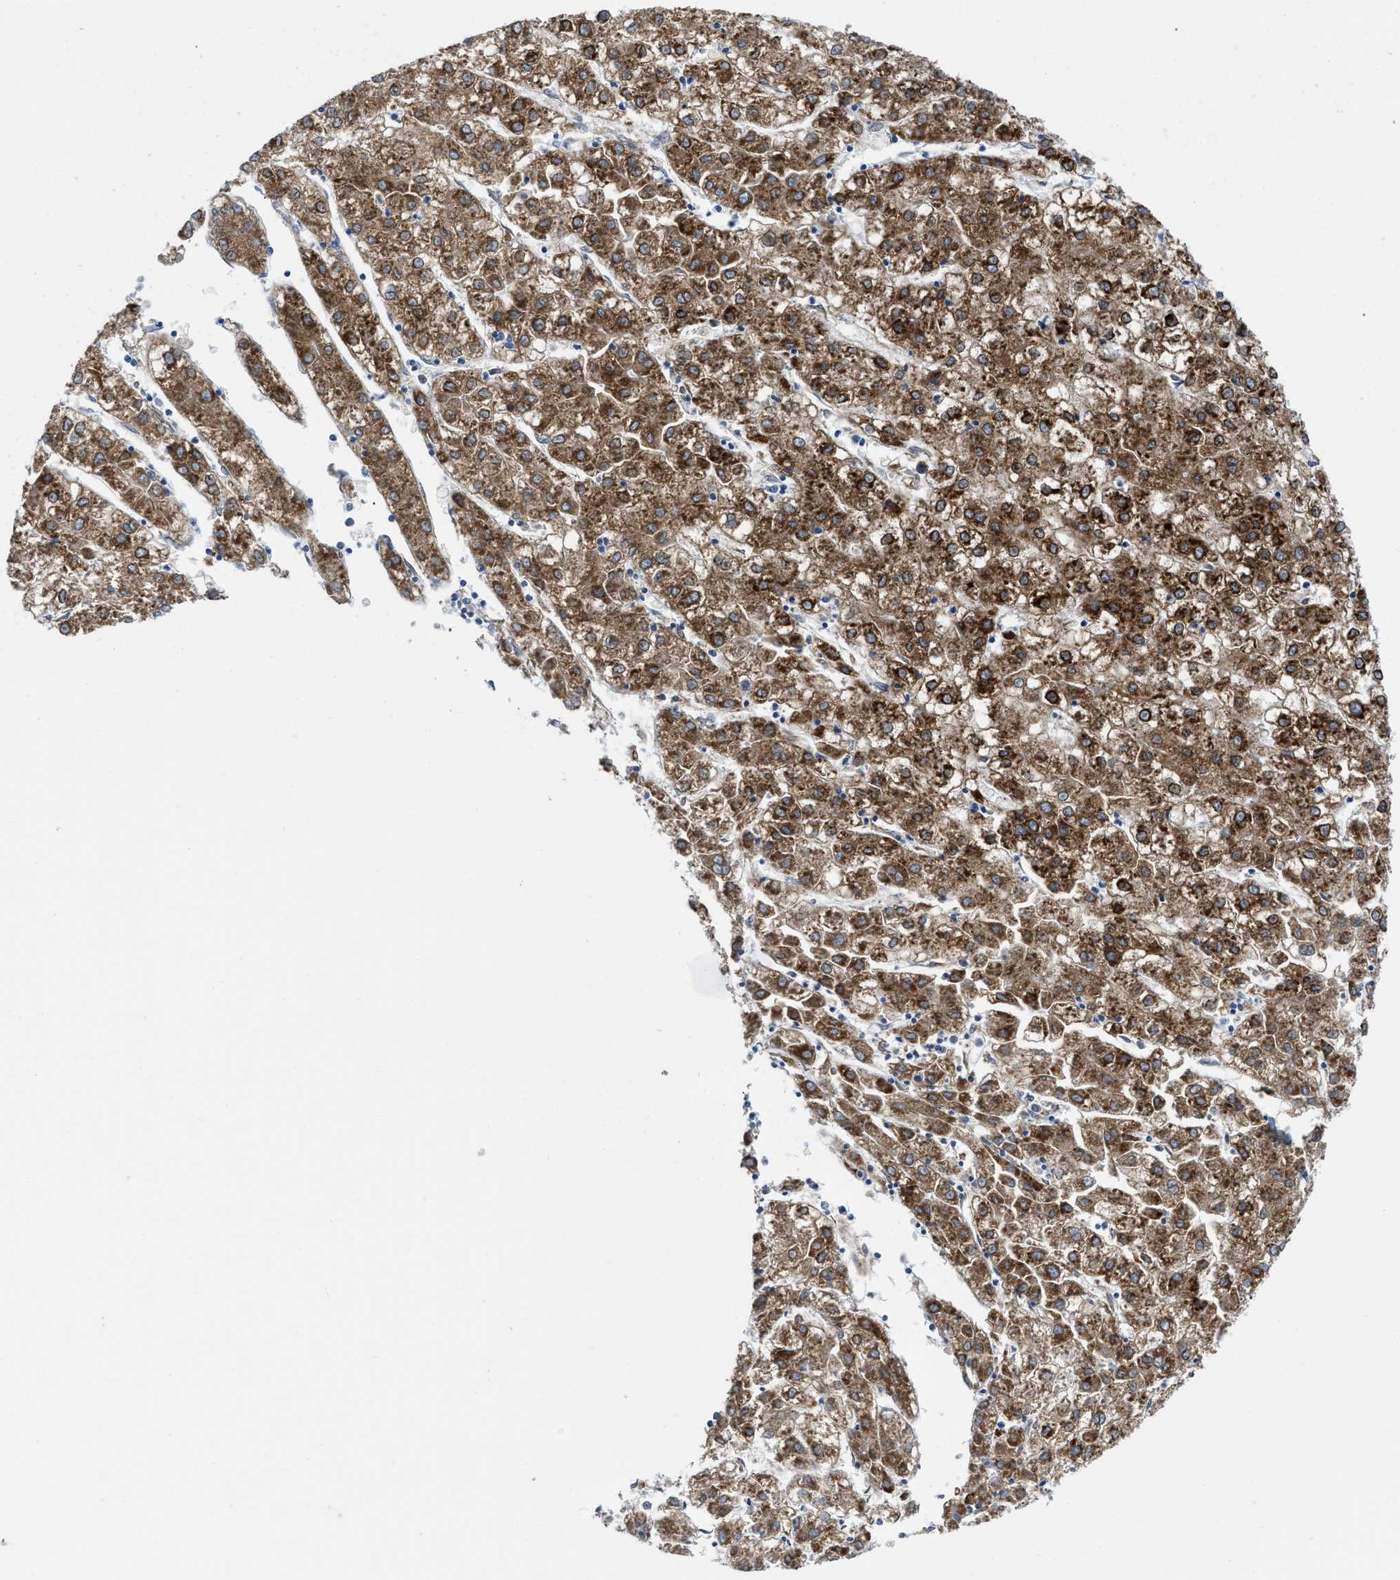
{"staining": {"intensity": "strong", "quantity": ">75%", "location": "cytoplasmic/membranous"}, "tissue": "liver cancer", "cell_type": "Tumor cells", "image_type": "cancer", "snomed": [{"axis": "morphology", "description": "Carcinoma, Hepatocellular, NOS"}, {"axis": "topography", "description": "Liver"}], "caption": "Brown immunohistochemical staining in human liver cancer (hepatocellular carcinoma) demonstrates strong cytoplasmic/membranous expression in about >75% of tumor cells.", "gene": "ERLIN2", "patient": {"sex": "male", "age": 72}}